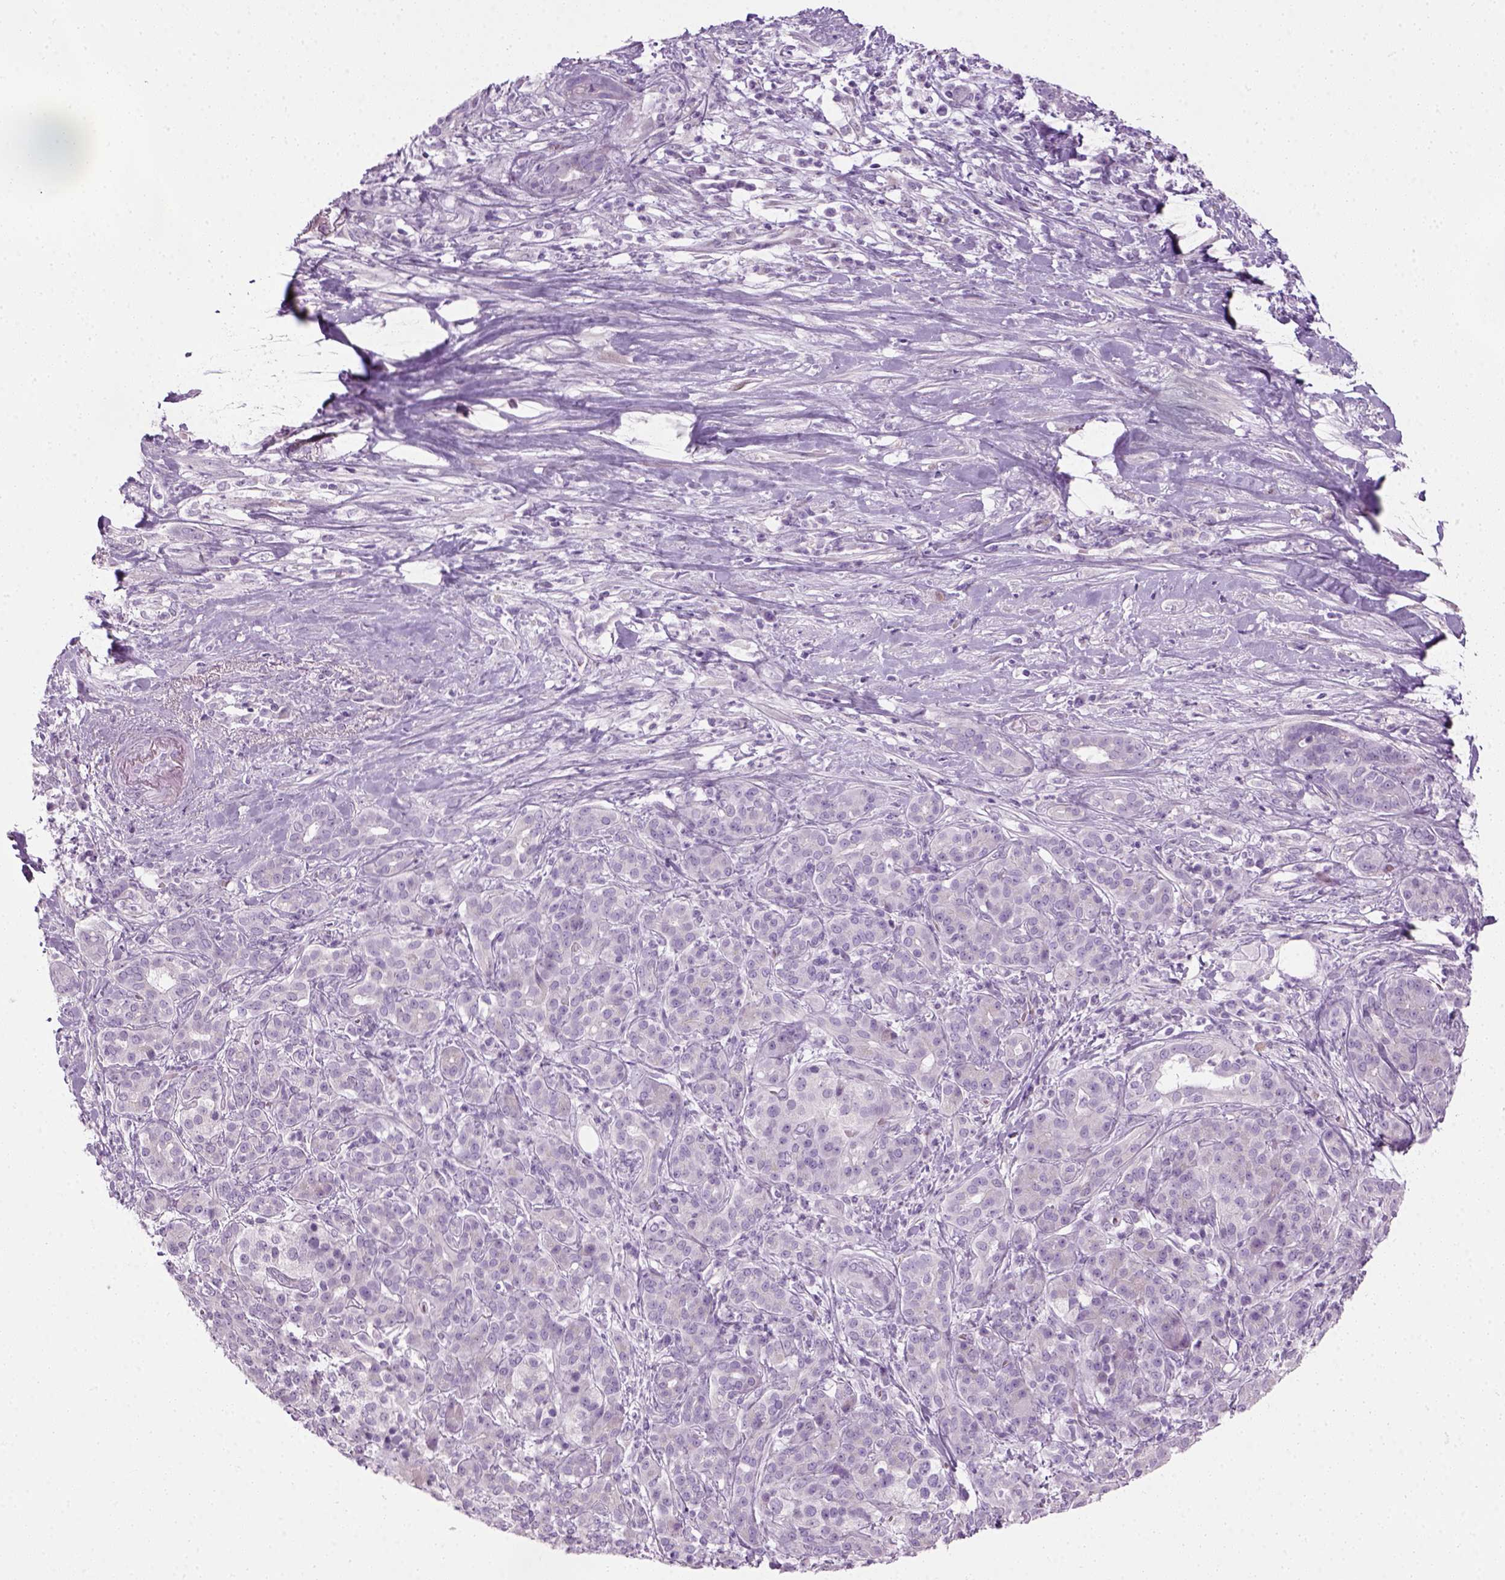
{"staining": {"intensity": "negative", "quantity": "none", "location": "none"}, "tissue": "pancreatic cancer", "cell_type": "Tumor cells", "image_type": "cancer", "snomed": [{"axis": "morphology", "description": "Normal tissue, NOS"}, {"axis": "morphology", "description": "Inflammation, NOS"}, {"axis": "morphology", "description": "Adenocarcinoma, NOS"}, {"axis": "topography", "description": "Pancreas"}], "caption": "A photomicrograph of human pancreatic adenocarcinoma is negative for staining in tumor cells.", "gene": "CIBAR2", "patient": {"sex": "male", "age": 57}}